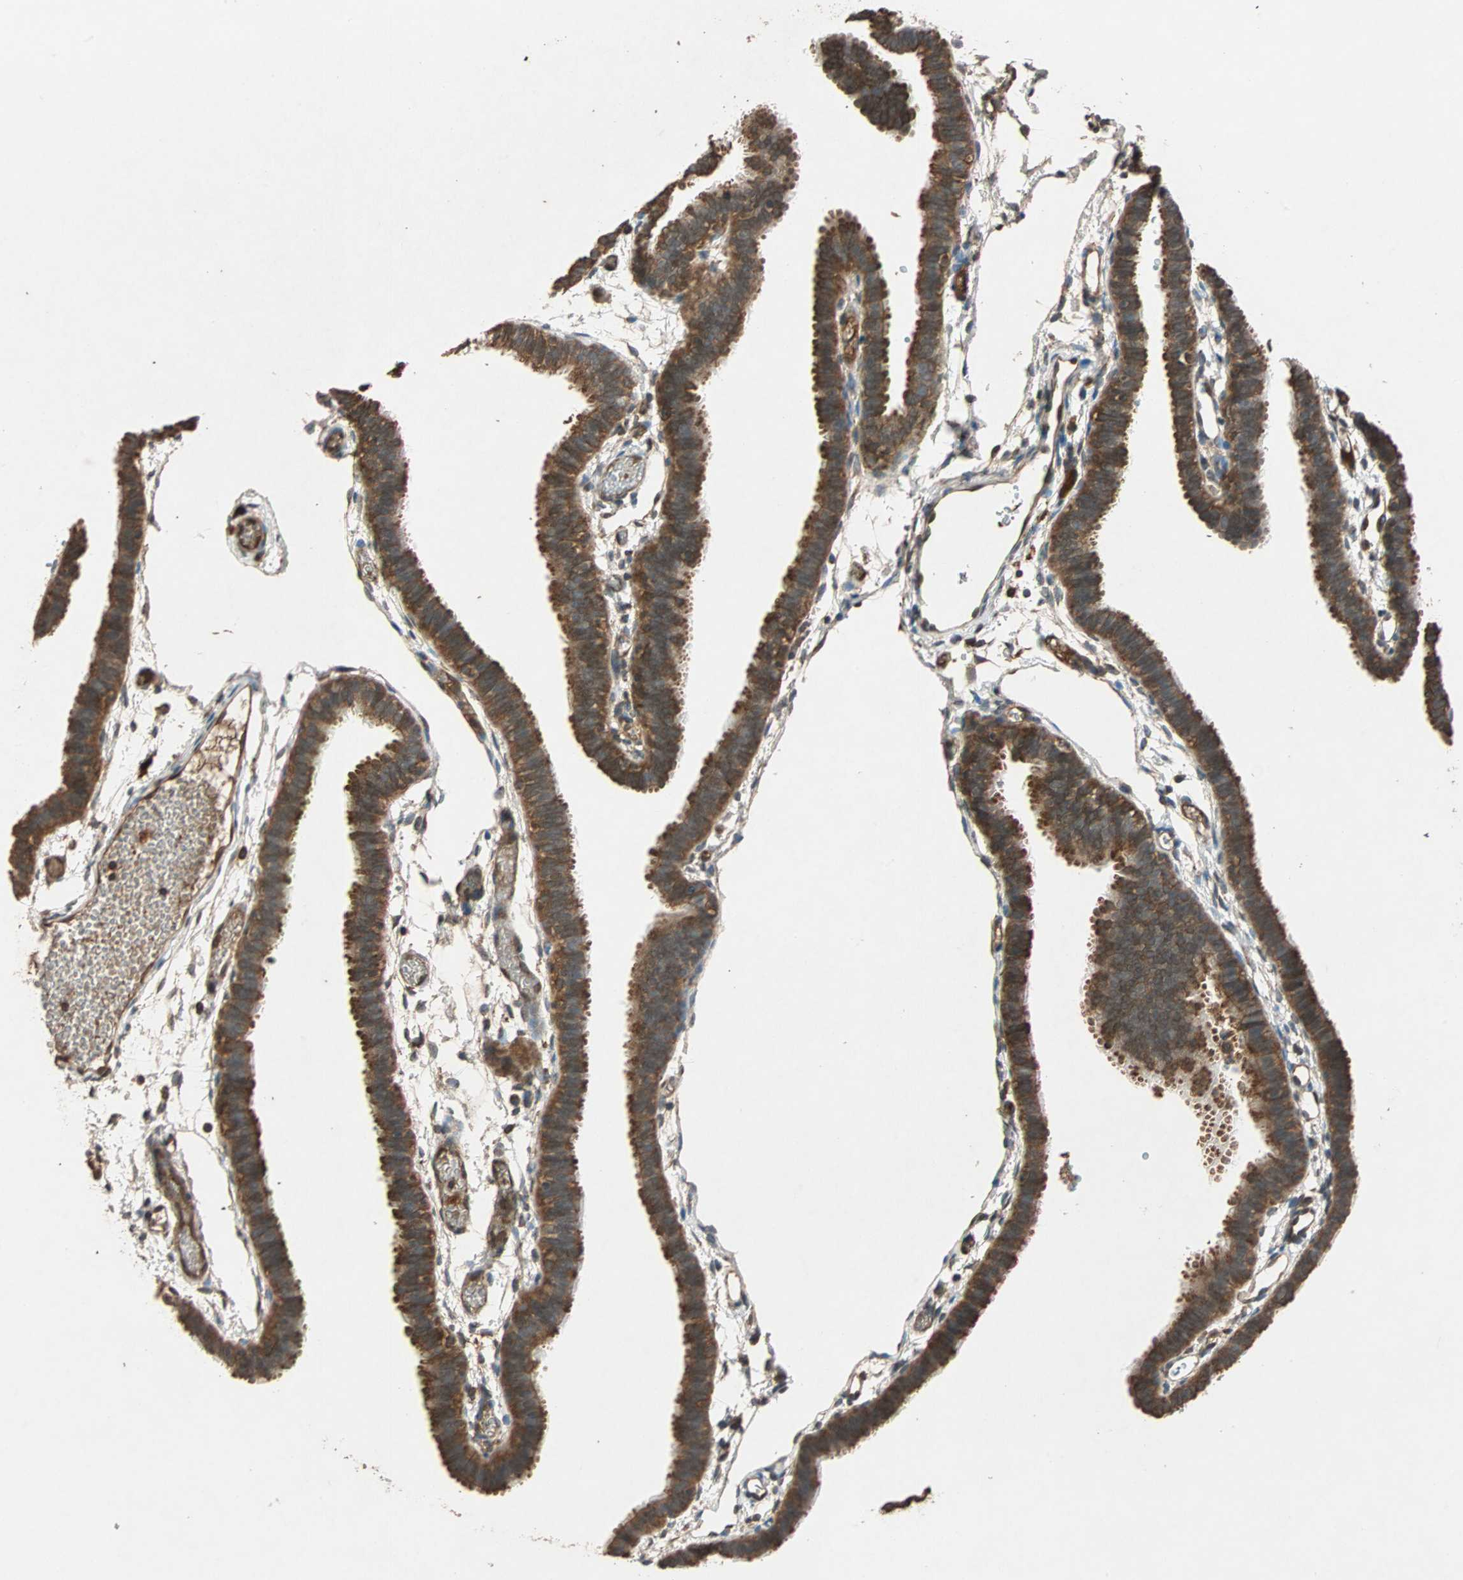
{"staining": {"intensity": "strong", "quantity": ">75%", "location": "cytoplasmic/membranous"}, "tissue": "fallopian tube", "cell_type": "Glandular cells", "image_type": "normal", "snomed": [{"axis": "morphology", "description": "Normal tissue, NOS"}, {"axis": "topography", "description": "Fallopian tube"}], "caption": "Protein staining of unremarkable fallopian tube shows strong cytoplasmic/membranous staining in approximately >75% of glandular cells.", "gene": "MAPK1", "patient": {"sex": "female", "age": 29}}